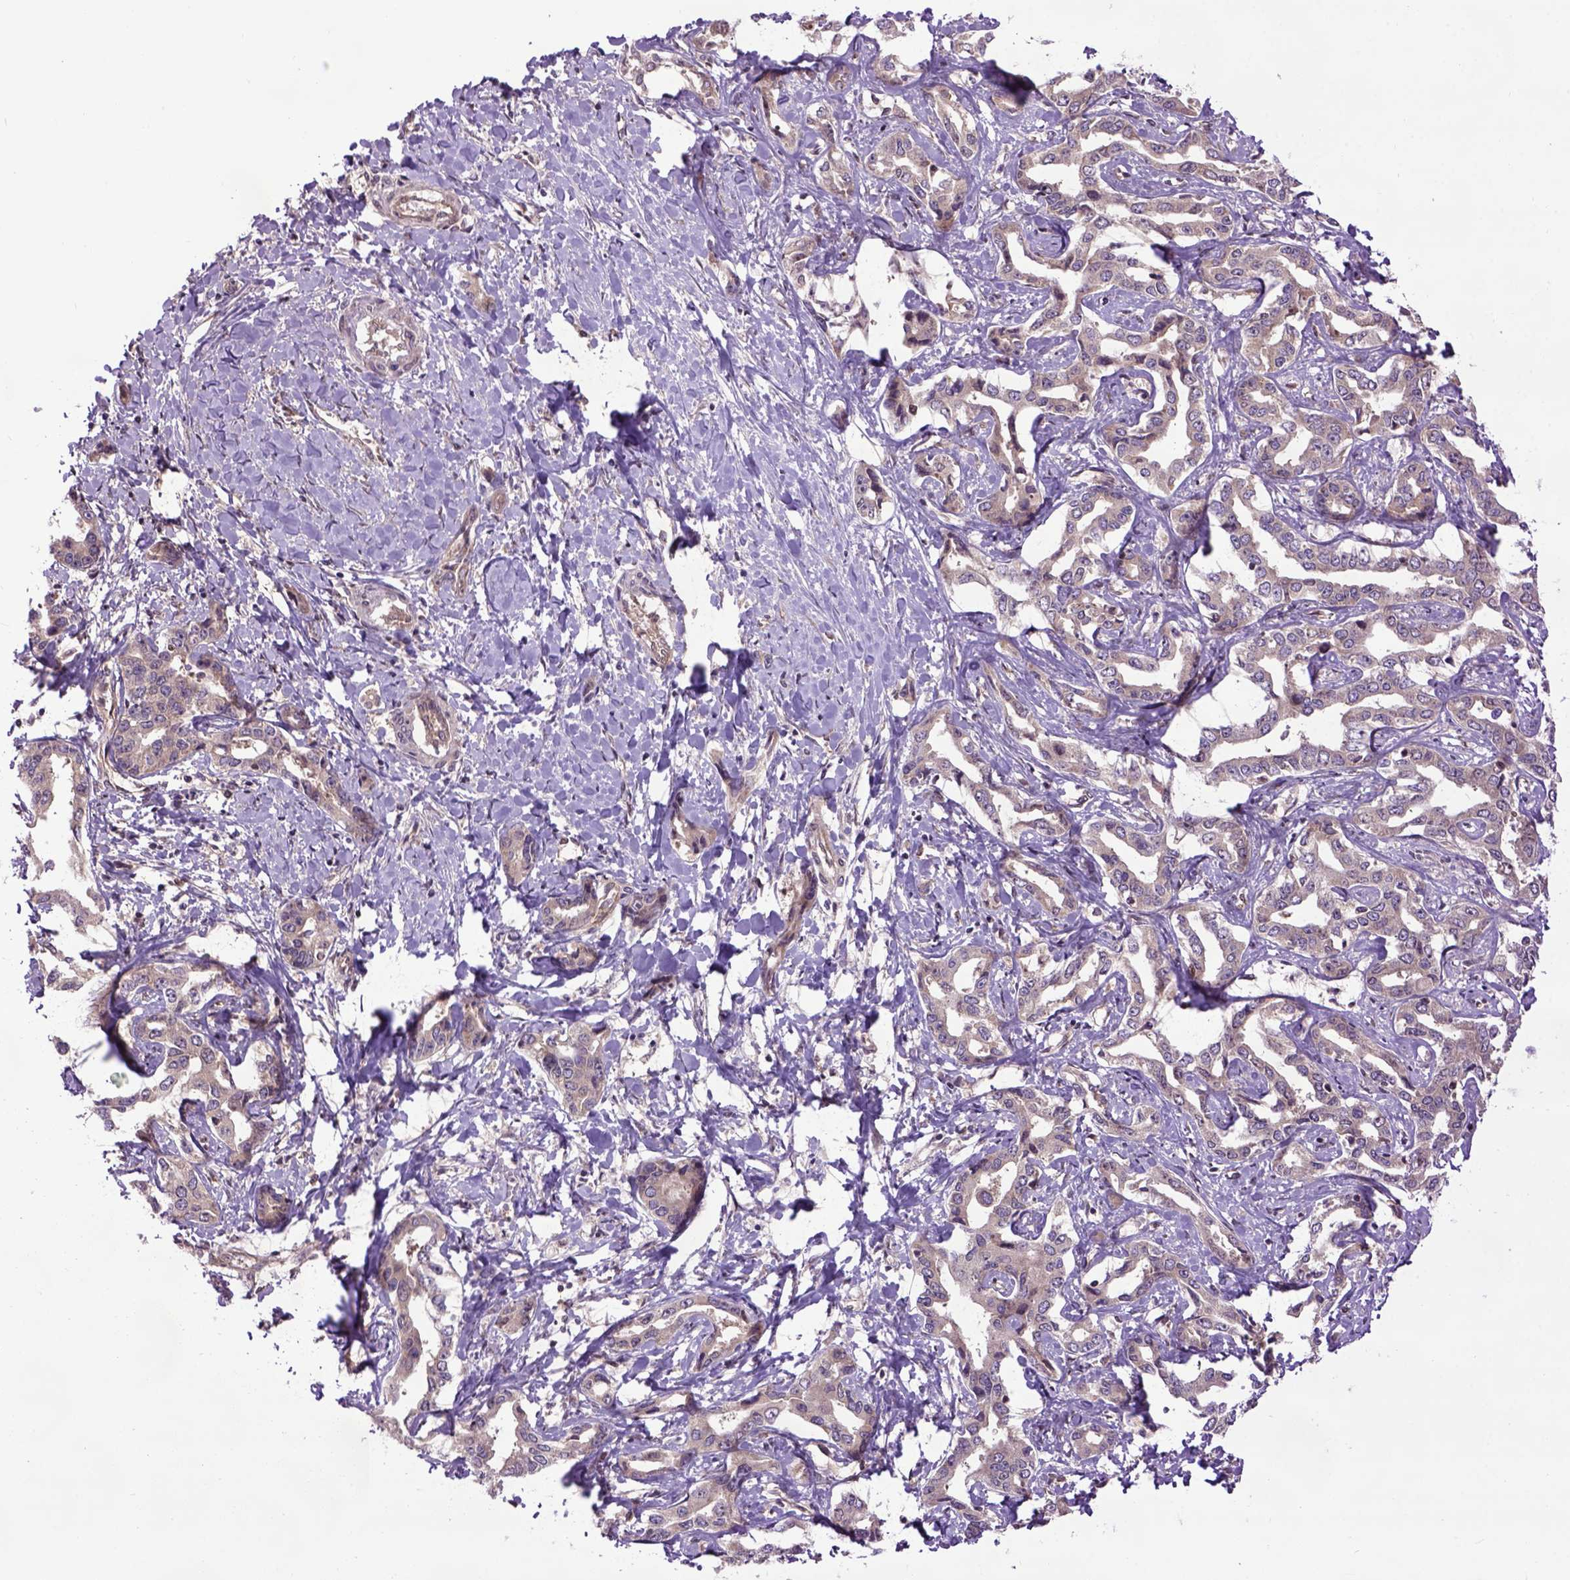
{"staining": {"intensity": "weak", "quantity": ">75%", "location": "cytoplasmic/membranous"}, "tissue": "liver cancer", "cell_type": "Tumor cells", "image_type": "cancer", "snomed": [{"axis": "morphology", "description": "Cholangiocarcinoma"}, {"axis": "topography", "description": "Liver"}], "caption": "IHC staining of liver cancer, which demonstrates low levels of weak cytoplasmic/membranous expression in approximately >75% of tumor cells indicating weak cytoplasmic/membranous protein positivity. The staining was performed using DAB (brown) for protein detection and nuclei were counterstained in hematoxylin (blue).", "gene": "WDR48", "patient": {"sex": "male", "age": 59}}